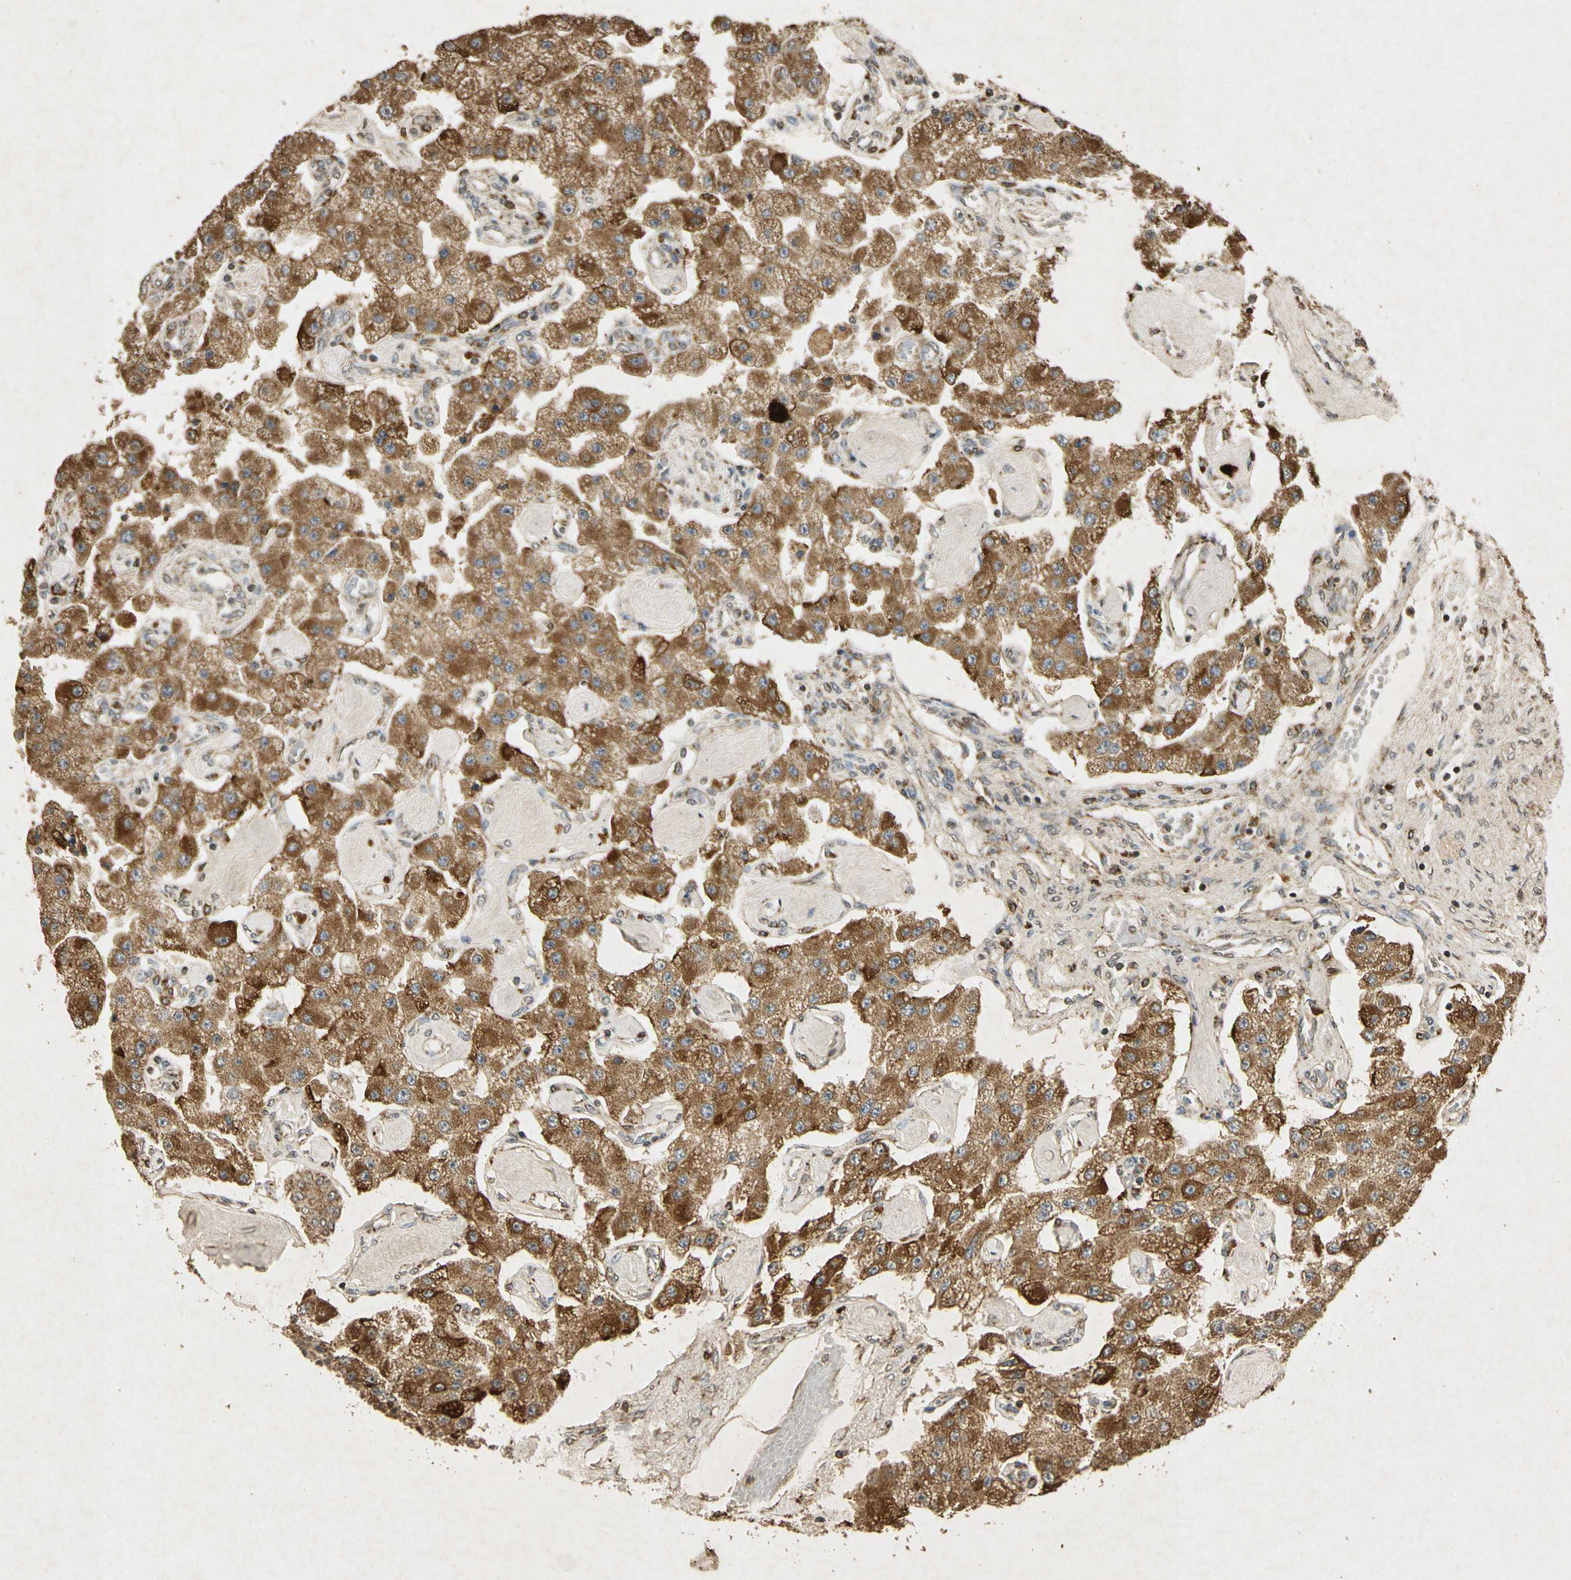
{"staining": {"intensity": "strong", "quantity": ">75%", "location": "cytoplasmic/membranous"}, "tissue": "carcinoid", "cell_type": "Tumor cells", "image_type": "cancer", "snomed": [{"axis": "morphology", "description": "Carcinoid, malignant, NOS"}, {"axis": "topography", "description": "Pancreas"}], "caption": "An IHC histopathology image of neoplastic tissue is shown. Protein staining in brown highlights strong cytoplasmic/membranous positivity in carcinoid (malignant) within tumor cells. (IHC, brightfield microscopy, high magnification).", "gene": "PRDX3", "patient": {"sex": "male", "age": 41}}